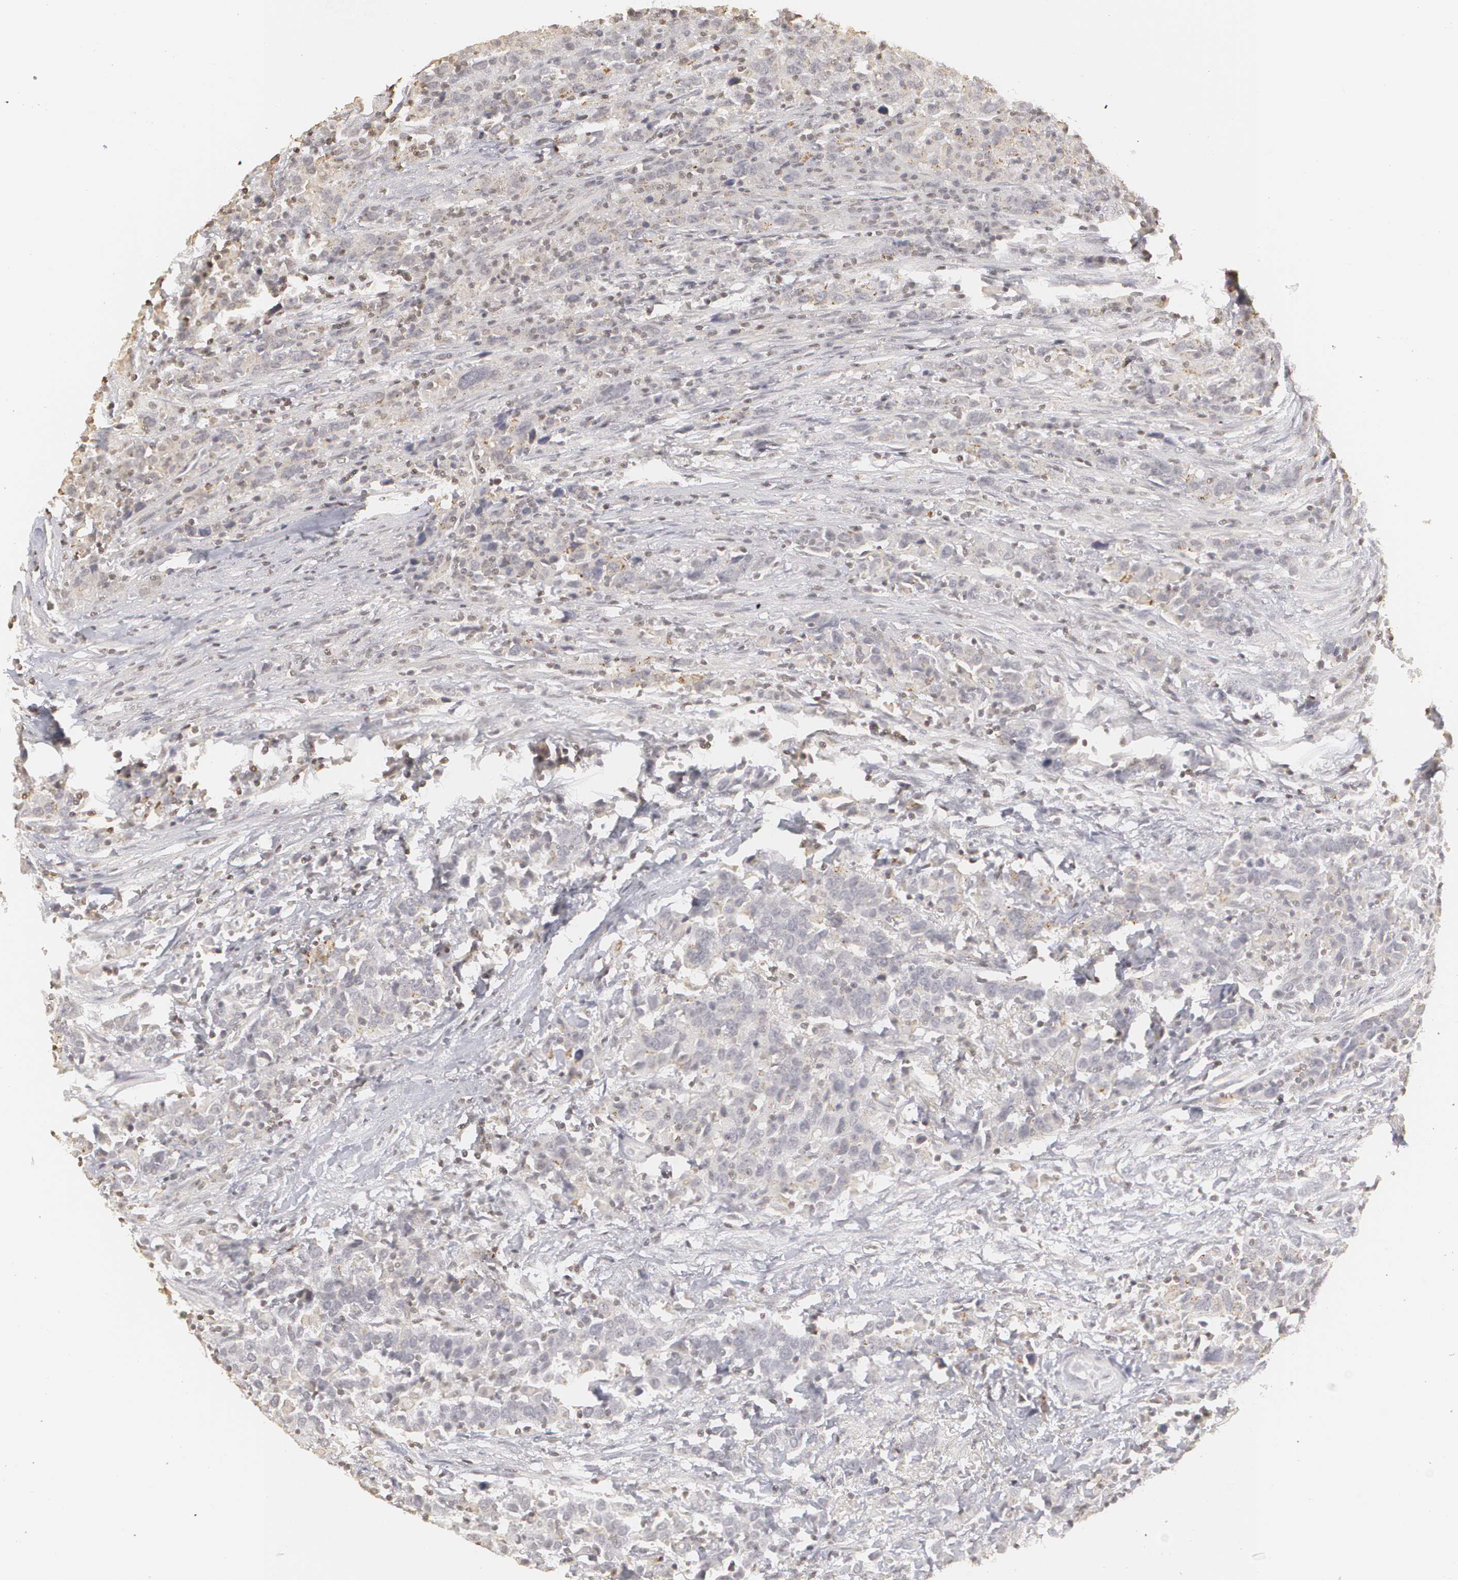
{"staining": {"intensity": "negative", "quantity": "none", "location": "none"}, "tissue": "urothelial cancer", "cell_type": "Tumor cells", "image_type": "cancer", "snomed": [{"axis": "morphology", "description": "Urothelial carcinoma, High grade"}, {"axis": "topography", "description": "Urinary bladder"}], "caption": "Immunohistochemistry of high-grade urothelial carcinoma demonstrates no positivity in tumor cells. (DAB immunohistochemistry visualized using brightfield microscopy, high magnification).", "gene": "CLDN2", "patient": {"sex": "male", "age": 61}}